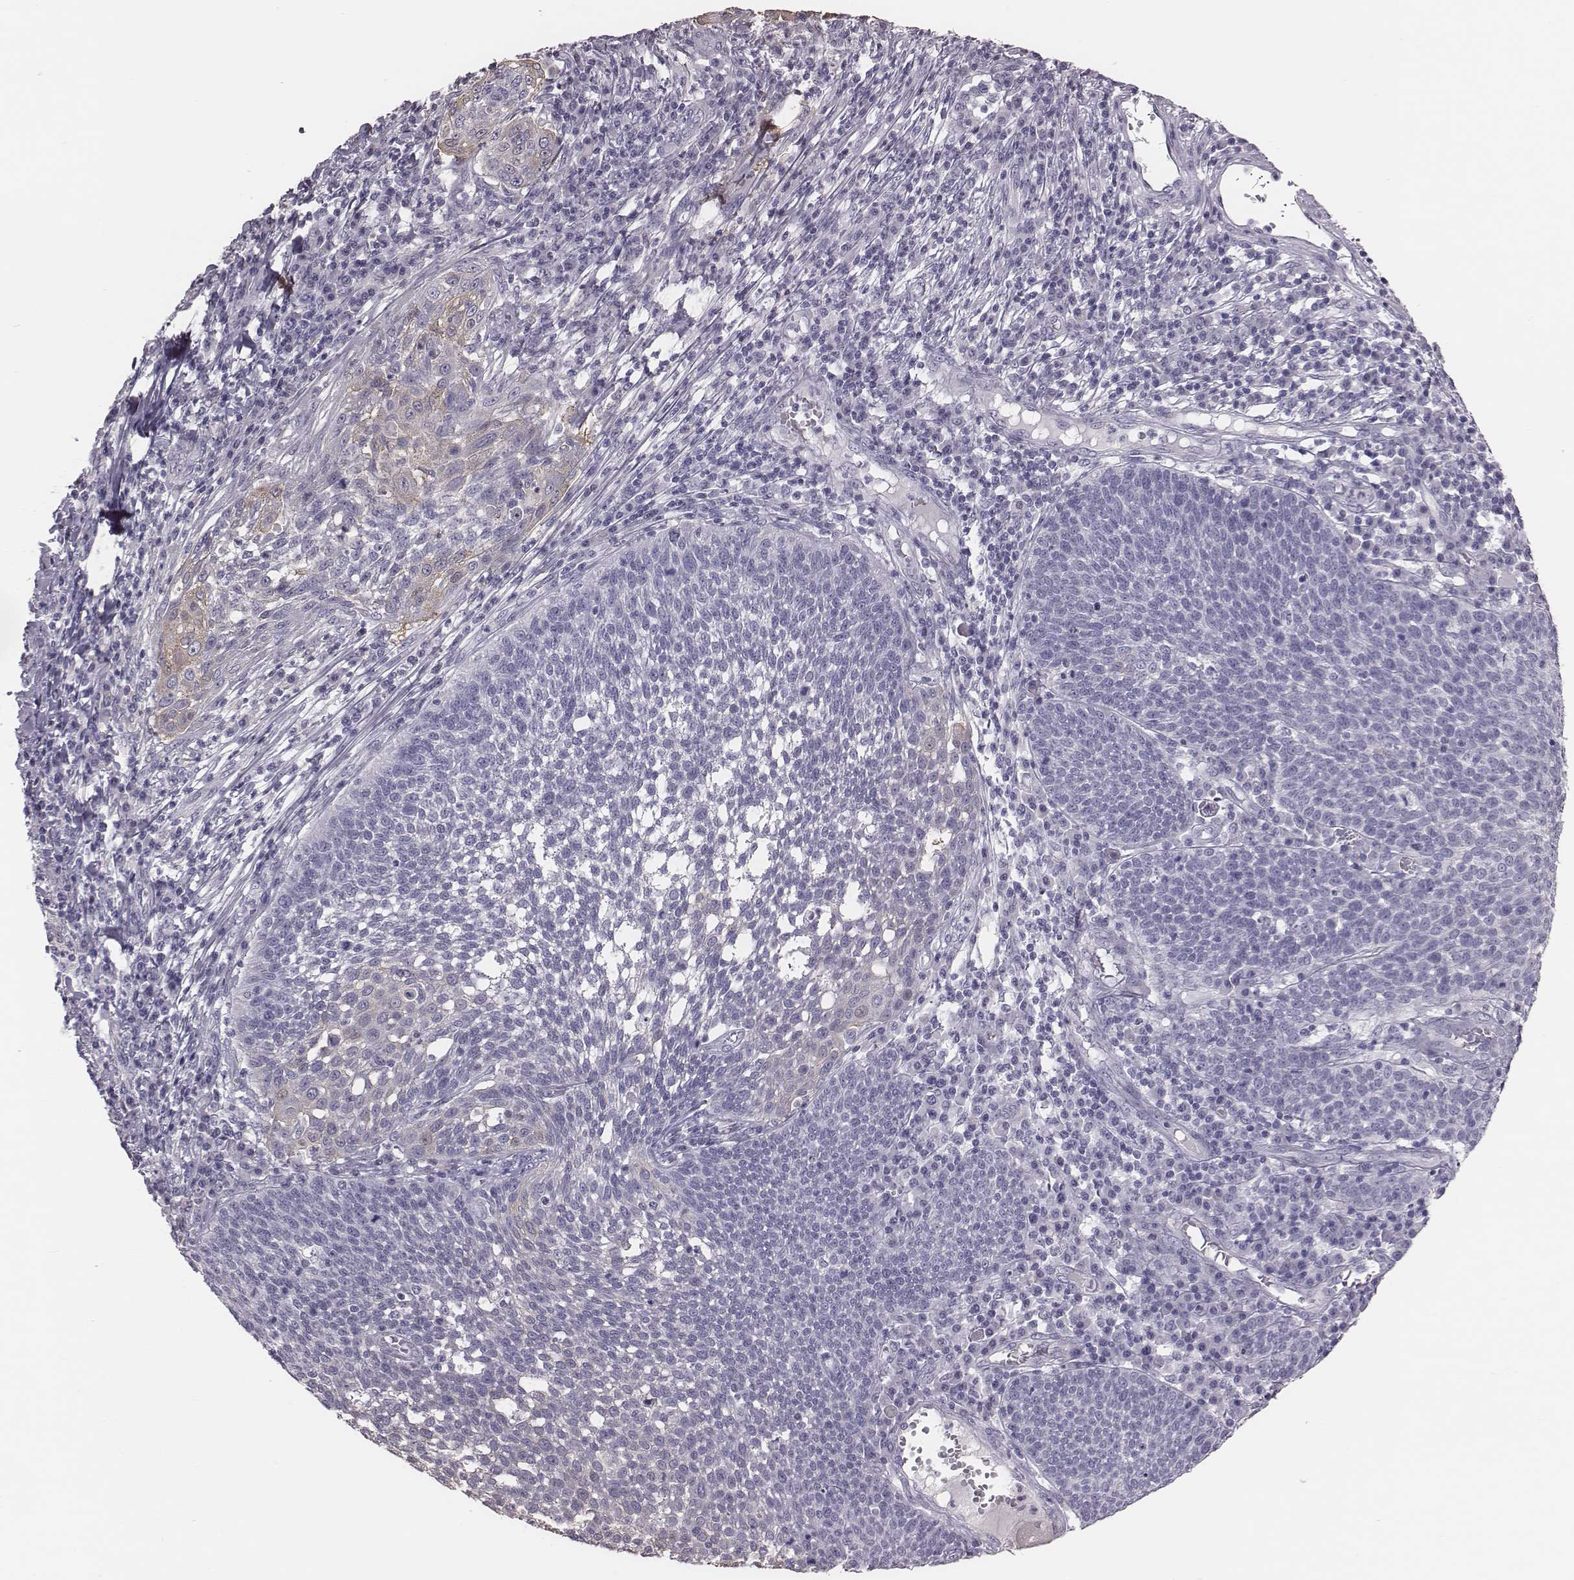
{"staining": {"intensity": "weak", "quantity": "<25%", "location": "cytoplasmic/membranous"}, "tissue": "cervical cancer", "cell_type": "Tumor cells", "image_type": "cancer", "snomed": [{"axis": "morphology", "description": "Squamous cell carcinoma, NOS"}, {"axis": "topography", "description": "Cervix"}], "caption": "Tumor cells show no significant positivity in cervical cancer (squamous cell carcinoma). (Brightfield microscopy of DAB (3,3'-diaminobenzidine) IHC at high magnification).", "gene": "C6orf58", "patient": {"sex": "female", "age": 34}}